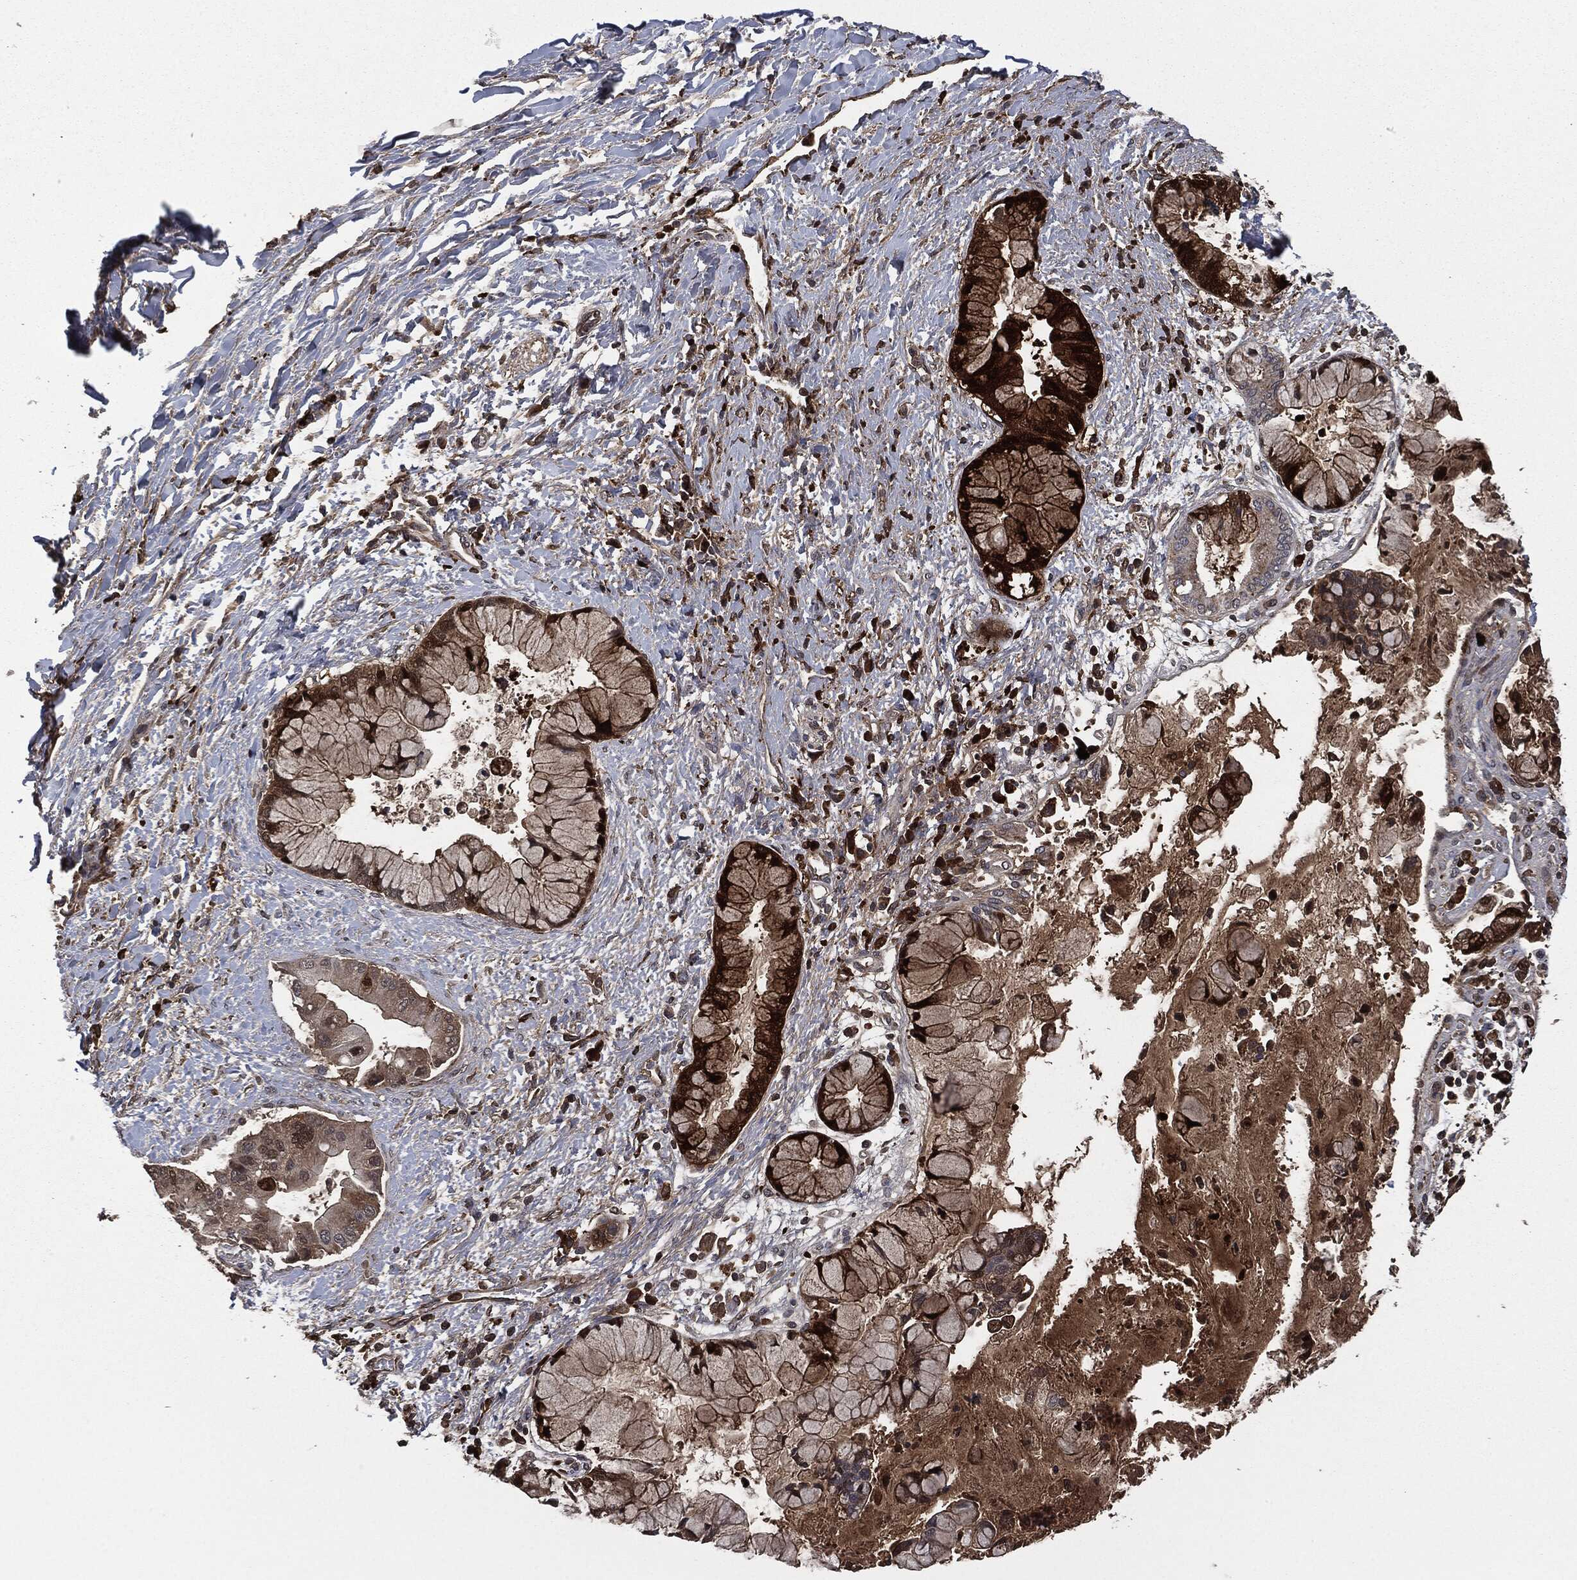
{"staining": {"intensity": "weak", "quantity": "25%-75%", "location": "cytoplasmic/membranous"}, "tissue": "liver cancer", "cell_type": "Tumor cells", "image_type": "cancer", "snomed": [{"axis": "morphology", "description": "Normal tissue, NOS"}, {"axis": "morphology", "description": "Cholangiocarcinoma"}, {"axis": "topography", "description": "Liver"}, {"axis": "topography", "description": "Peripheral nerve tissue"}], "caption": "Liver cancer (cholangiocarcinoma) stained for a protein (brown) shows weak cytoplasmic/membranous positive positivity in about 25%-75% of tumor cells.", "gene": "CRABP2", "patient": {"sex": "male", "age": 50}}